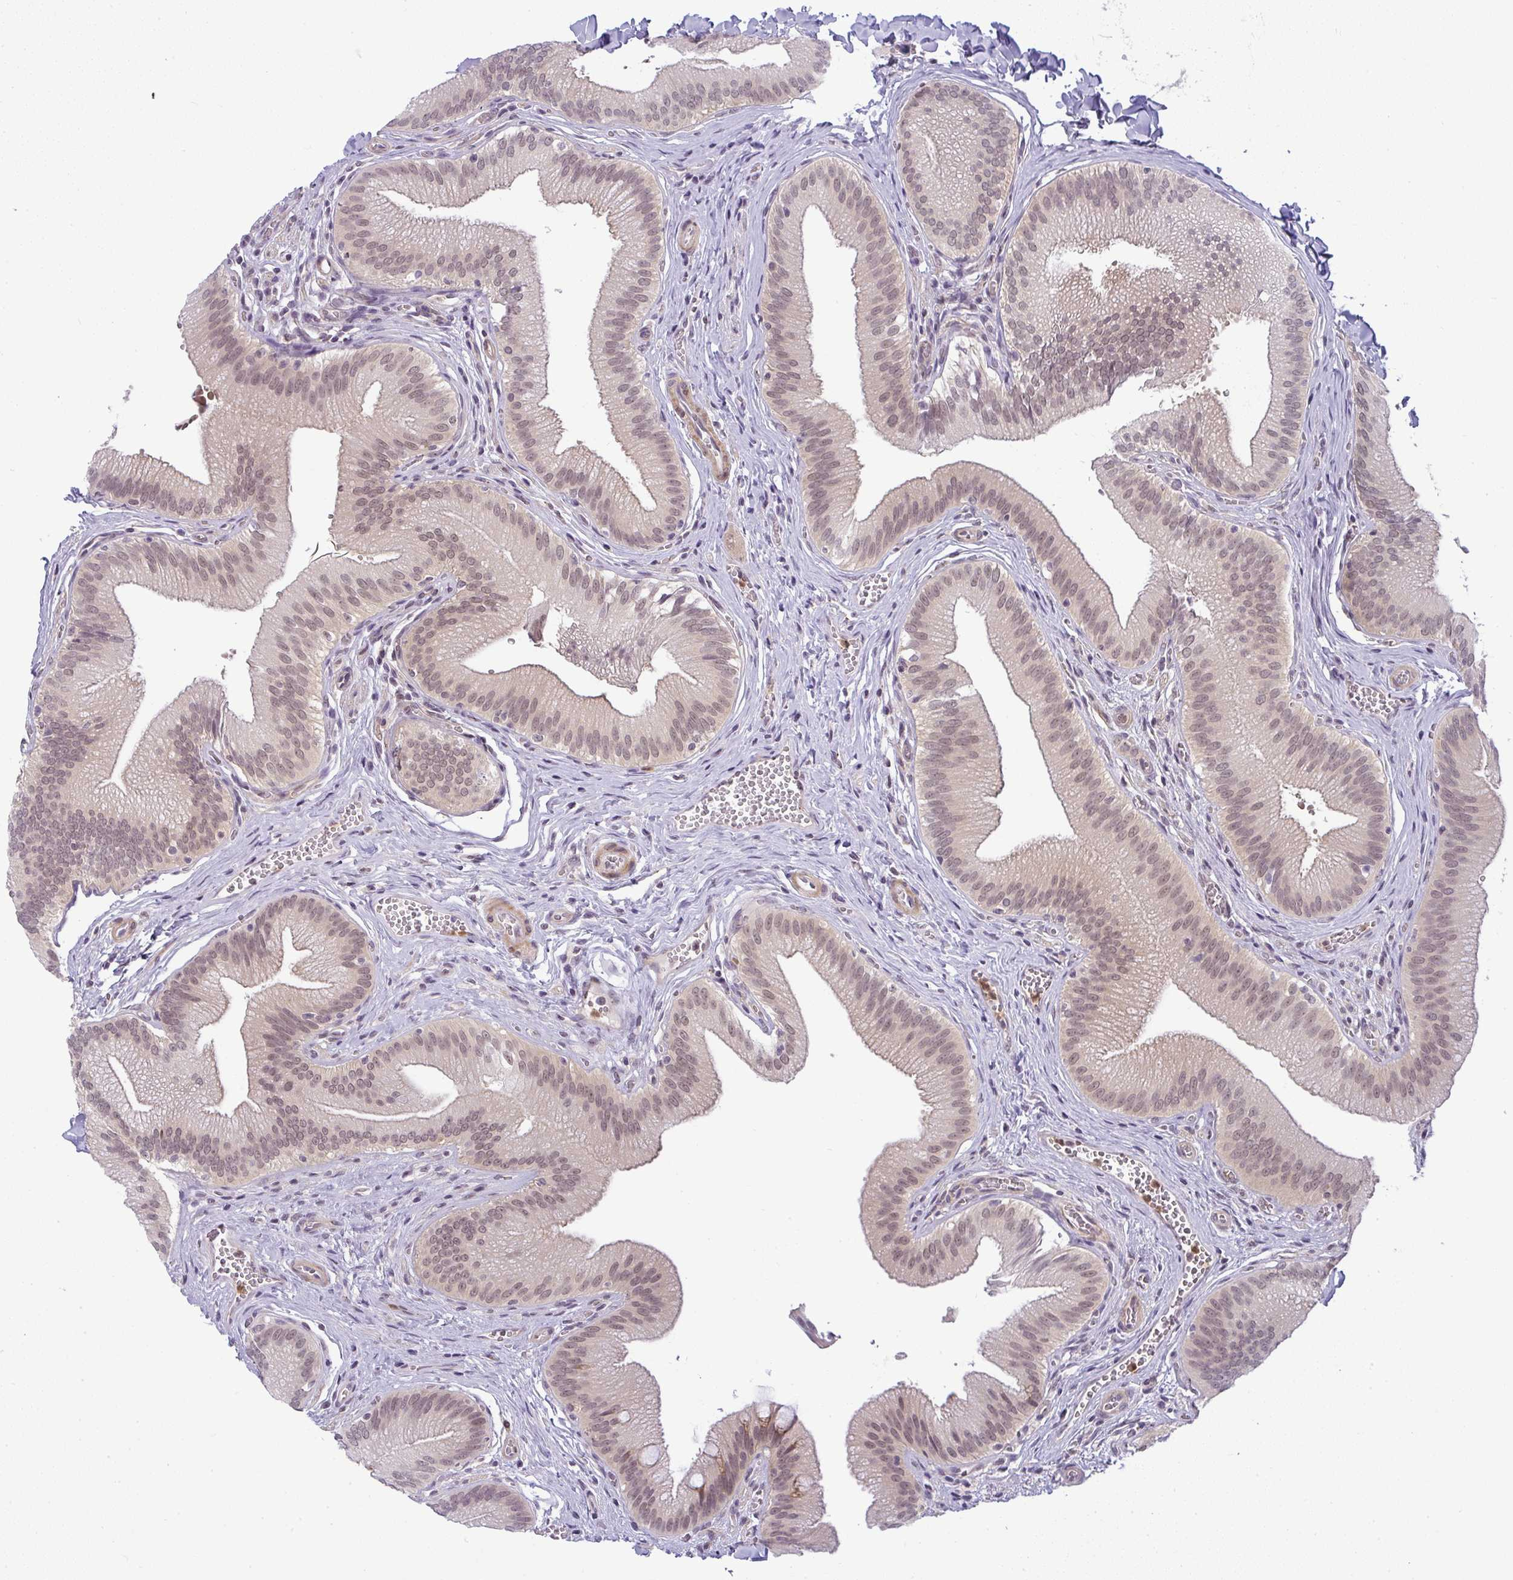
{"staining": {"intensity": "weak", "quantity": ">75%", "location": "nuclear"}, "tissue": "gallbladder", "cell_type": "Glandular cells", "image_type": "normal", "snomed": [{"axis": "morphology", "description": "Normal tissue, NOS"}, {"axis": "topography", "description": "Gallbladder"}], "caption": "Immunohistochemistry histopathology image of benign human gallbladder stained for a protein (brown), which exhibits low levels of weak nuclear staining in approximately >75% of glandular cells.", "gene": "DZIP1", "patient": {"sex": "male", "age": 17}}